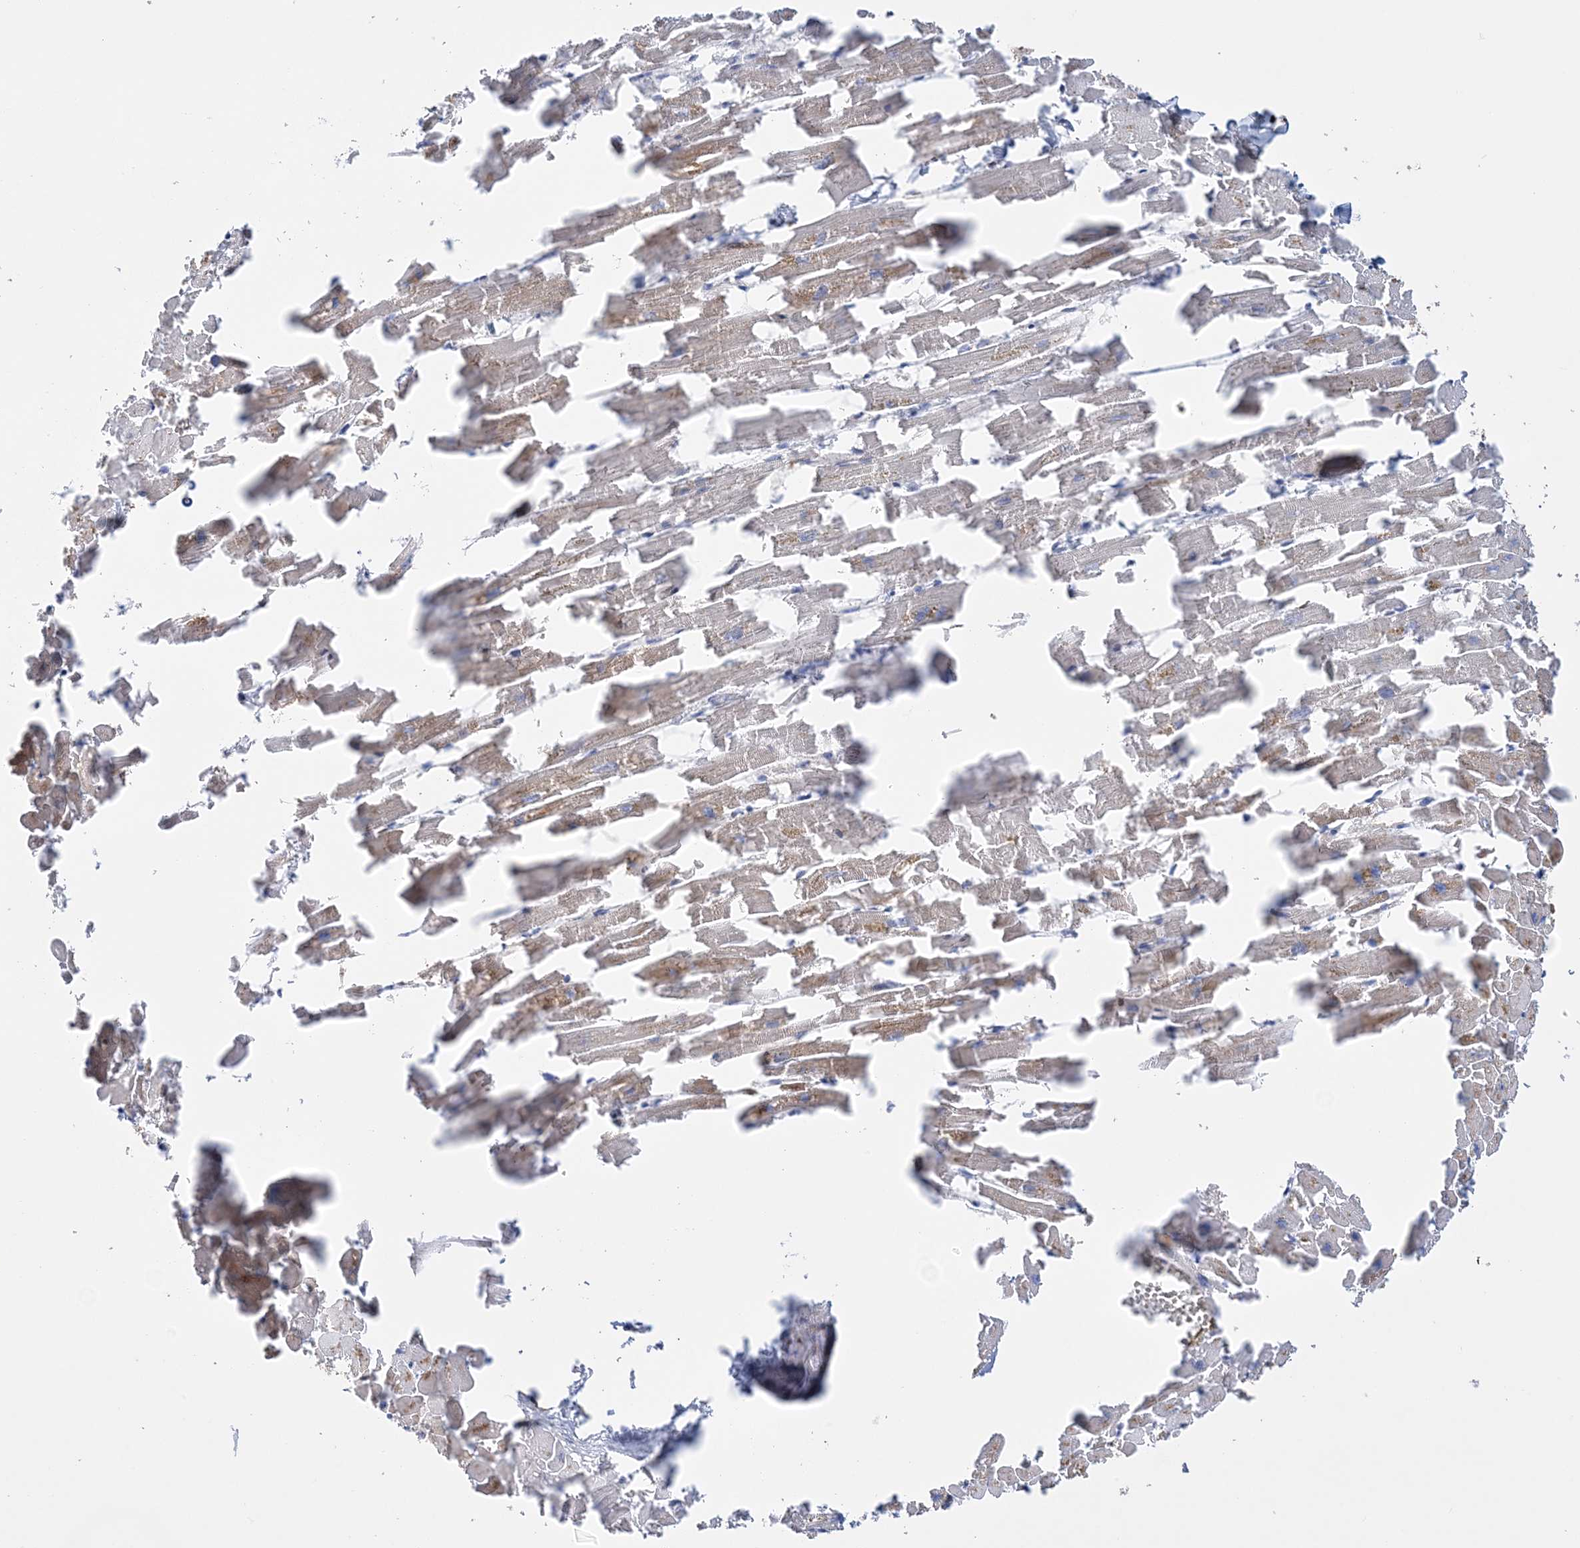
{"staining": {"intensity": "moderate", "quantity": ">75%", "location": "cytoplasmic/membranous"}, "tissue": "heart muscle", "cell_type": "Cardiomyocytes", "image_type": "normal", "snomed": [{"axis": "morphology", "description": "Normal tissue, NOS"}, {"axis": "topography", "description": "Heart"}], "caption": "Immunohistochemistry image of unremarkable heart muscle: heart muscle stained using IHC shows medium levels of moderate protein expression localized specifically in the cytoplasmic/membranous of cardiomyocytes, appearing as a cytoplasmic/membranous brown color.", "gene": "NIT2", "patient": {"sex": "female", "age": 64}}